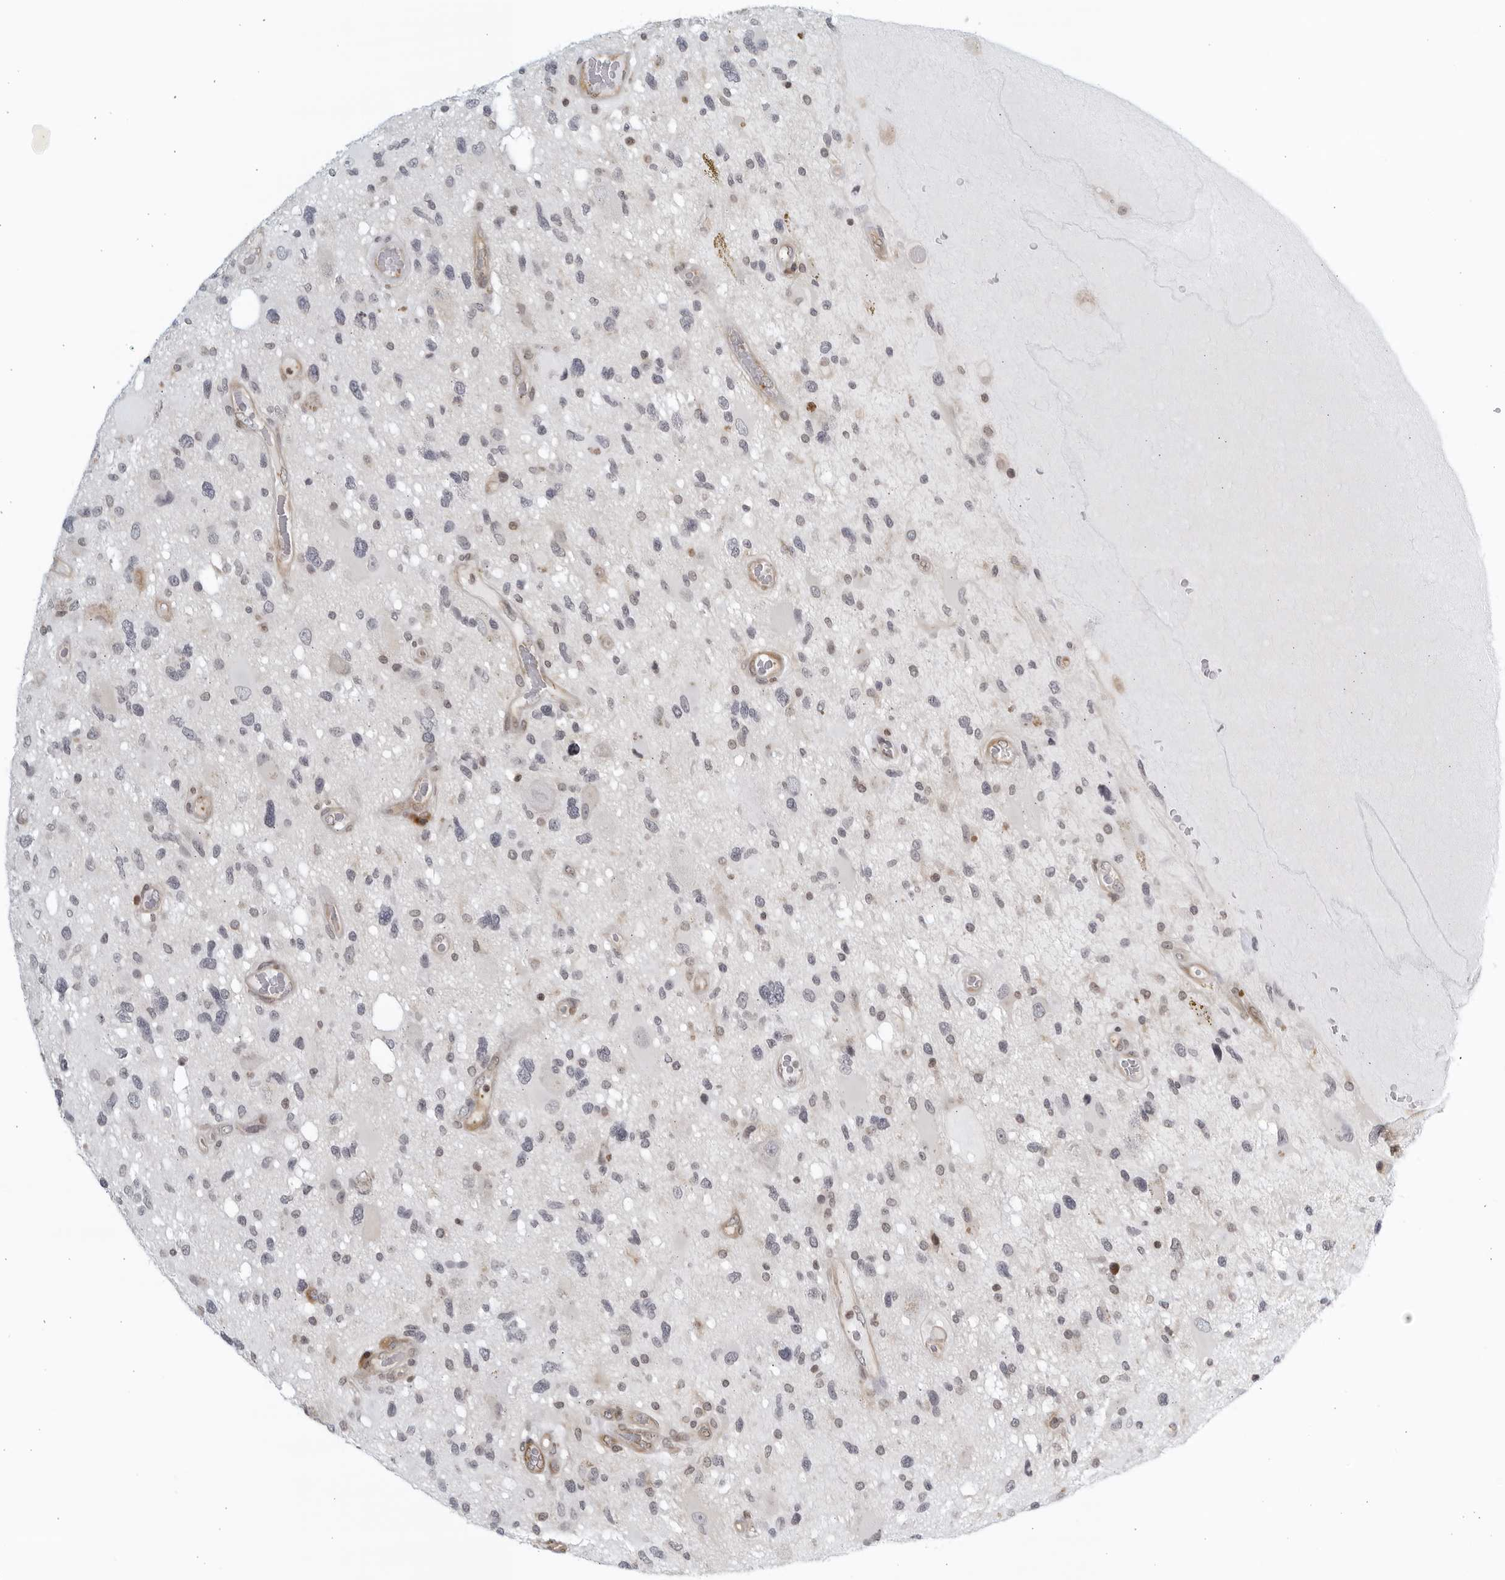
{"staining": {"intensity": "negative", "quantity": "none", "location": "none"}, "tissue": "glioma", "cell_type": "Tumor cells", "image_type": "cancer", "snomed": [{"axis": "morphology", "description": "Glioma, malignant, High grade"}, {"axis": "topography", "description": "Brain"}], "caption": "The photomicrograph exhibits no significant expression in tumor cells of malignant glioma (high-grade).", "gene": "SERTAD4", "patient": {"sex": "male", "age": 33}}